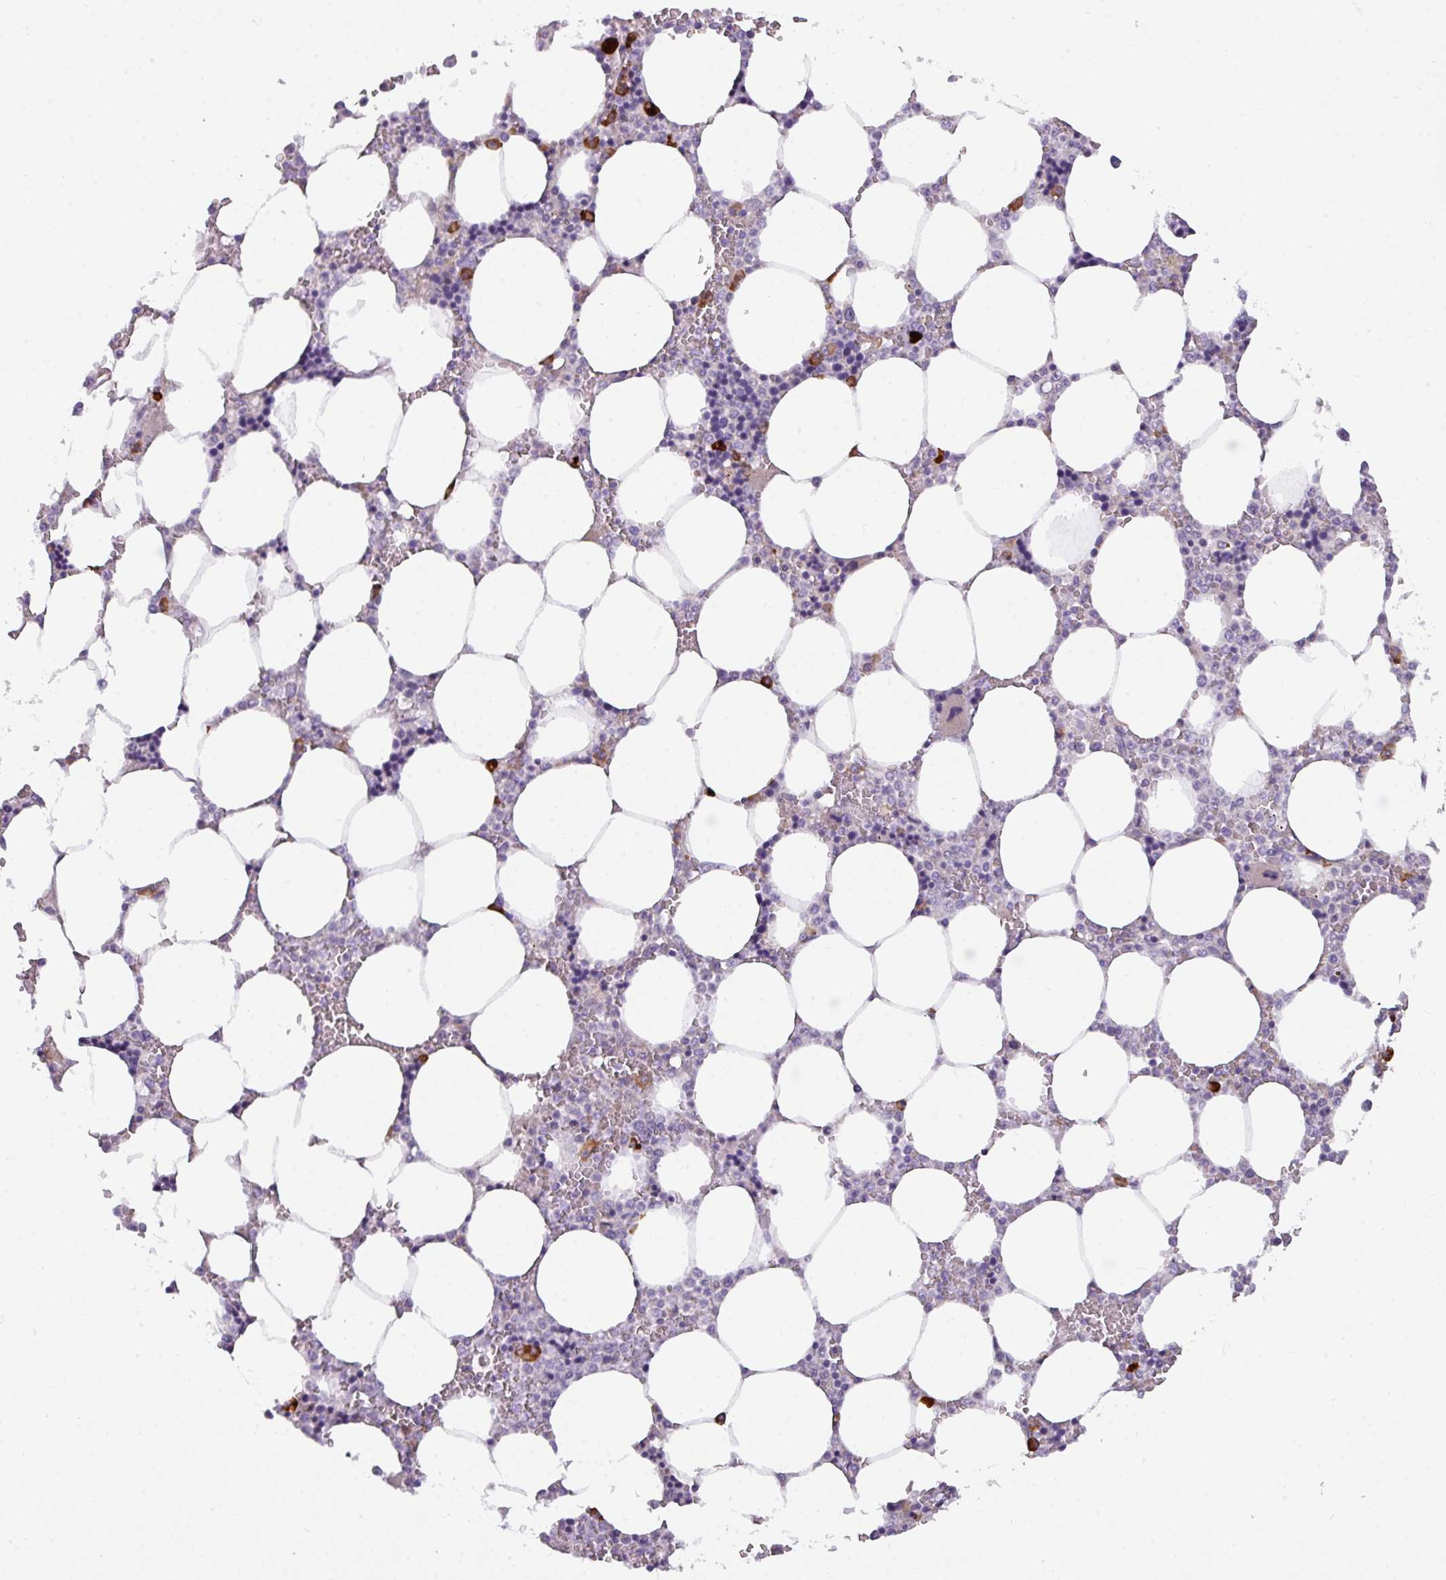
{"staining": {"intensity": "moderate", "quantity": "<25%", "location": "cytoplasmic/membranous"}, "tissue": "bone marrow", "cell_type": "Hematopoietic cells", "image_type": "normal", "snomed": [{"axis": "morphology", "description": "Normal tissue, NOS"}, {"axis": "topography", "description": "Bone marrow"}], "caption": "IHC of benign bone marrow demonstrates low levels of moderate cytoplasmic/membranous staining in approximately <25% of hematopoietic cells.", "gene": "C2orf68", "patient": {"sex": "male", "age": 64}}